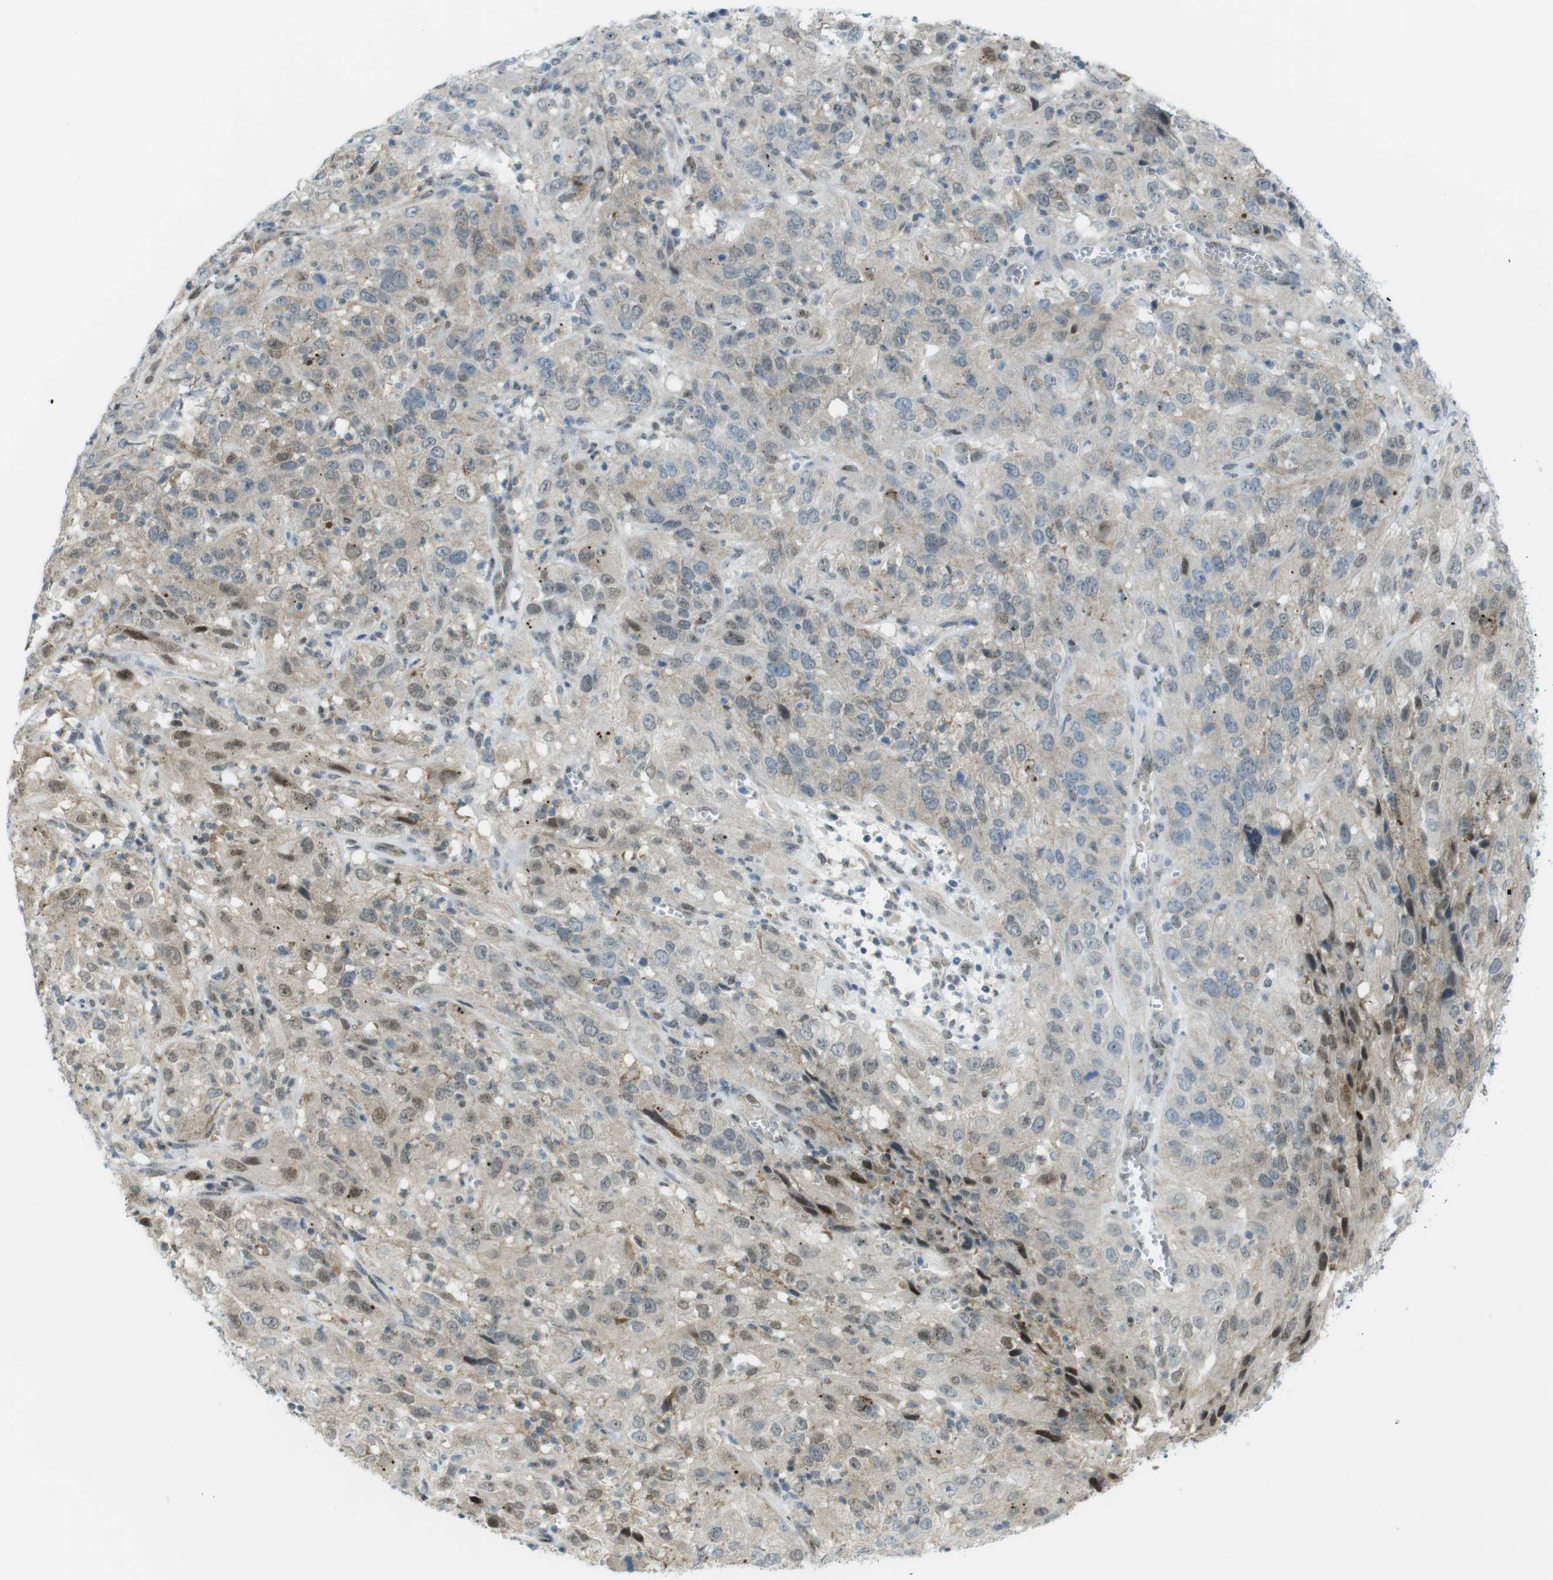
{"staining": {"intensity": "weak", "quantity": "<25%", "location": "cytoplasmic/membranous,nuclear"}, "tissue": "cervical cancer", "cell_type": "Tumor cells", "image_type": "cancer", "snomed": [{"axis": "morphology", "description": "Squamous cell carcinoma, NOS"}, {"axis": "topography", "description": "Cervix"}], "caption": "An image of human cervical cancer is negative for staining in tumor cells.", "gene": "UBB", "patient": {"sex": "female", "age": 32}}